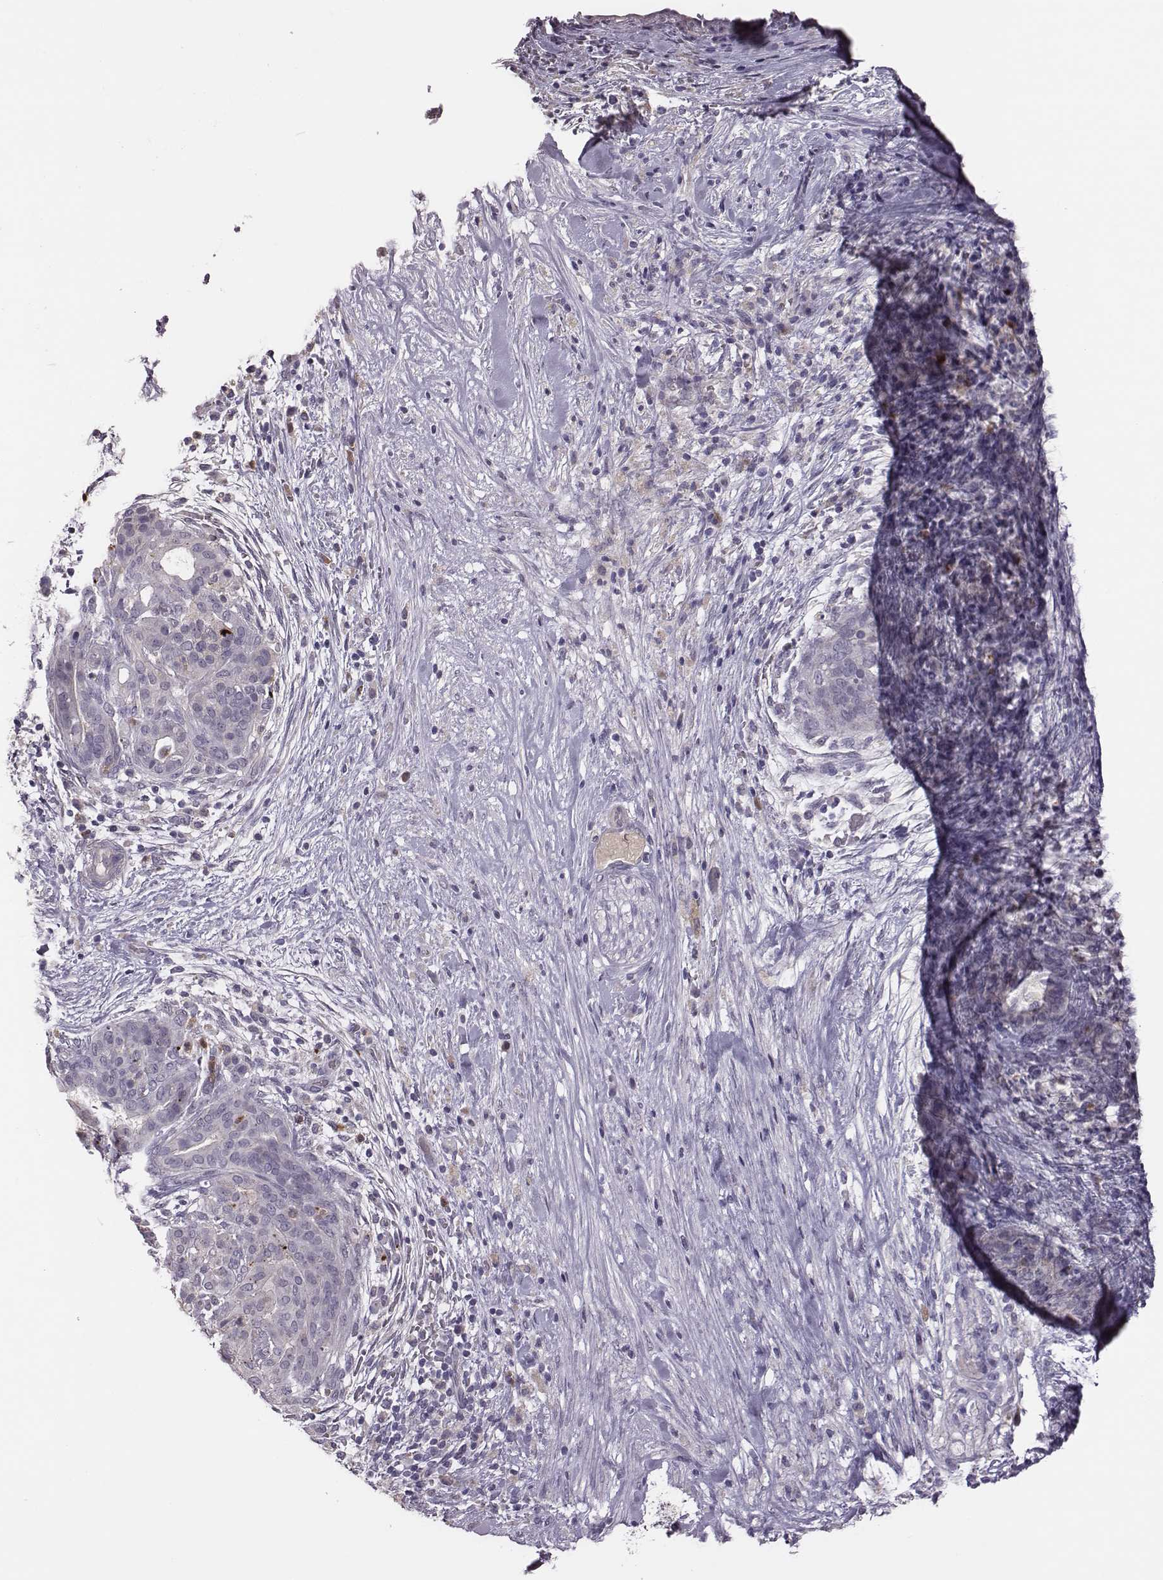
{"staining": {"intensity": "negative", "quantity": "none", "location": "none"}, "tissue": "pancreatic cancer", "cell_type": "Tumor cells", "image_type": "cancer", "snomed": [{"axis": "morphology", "description": "Adenocarcinoma, NOS"}, {"axis": "topography", "description": "Pancreas"}], "caption": "Tumor cells are negative for brown protein staining in pancreatic cancer (adenocarcinoma).", "gene": "KMO", "patient": {"sex": "male", "age": 44}}